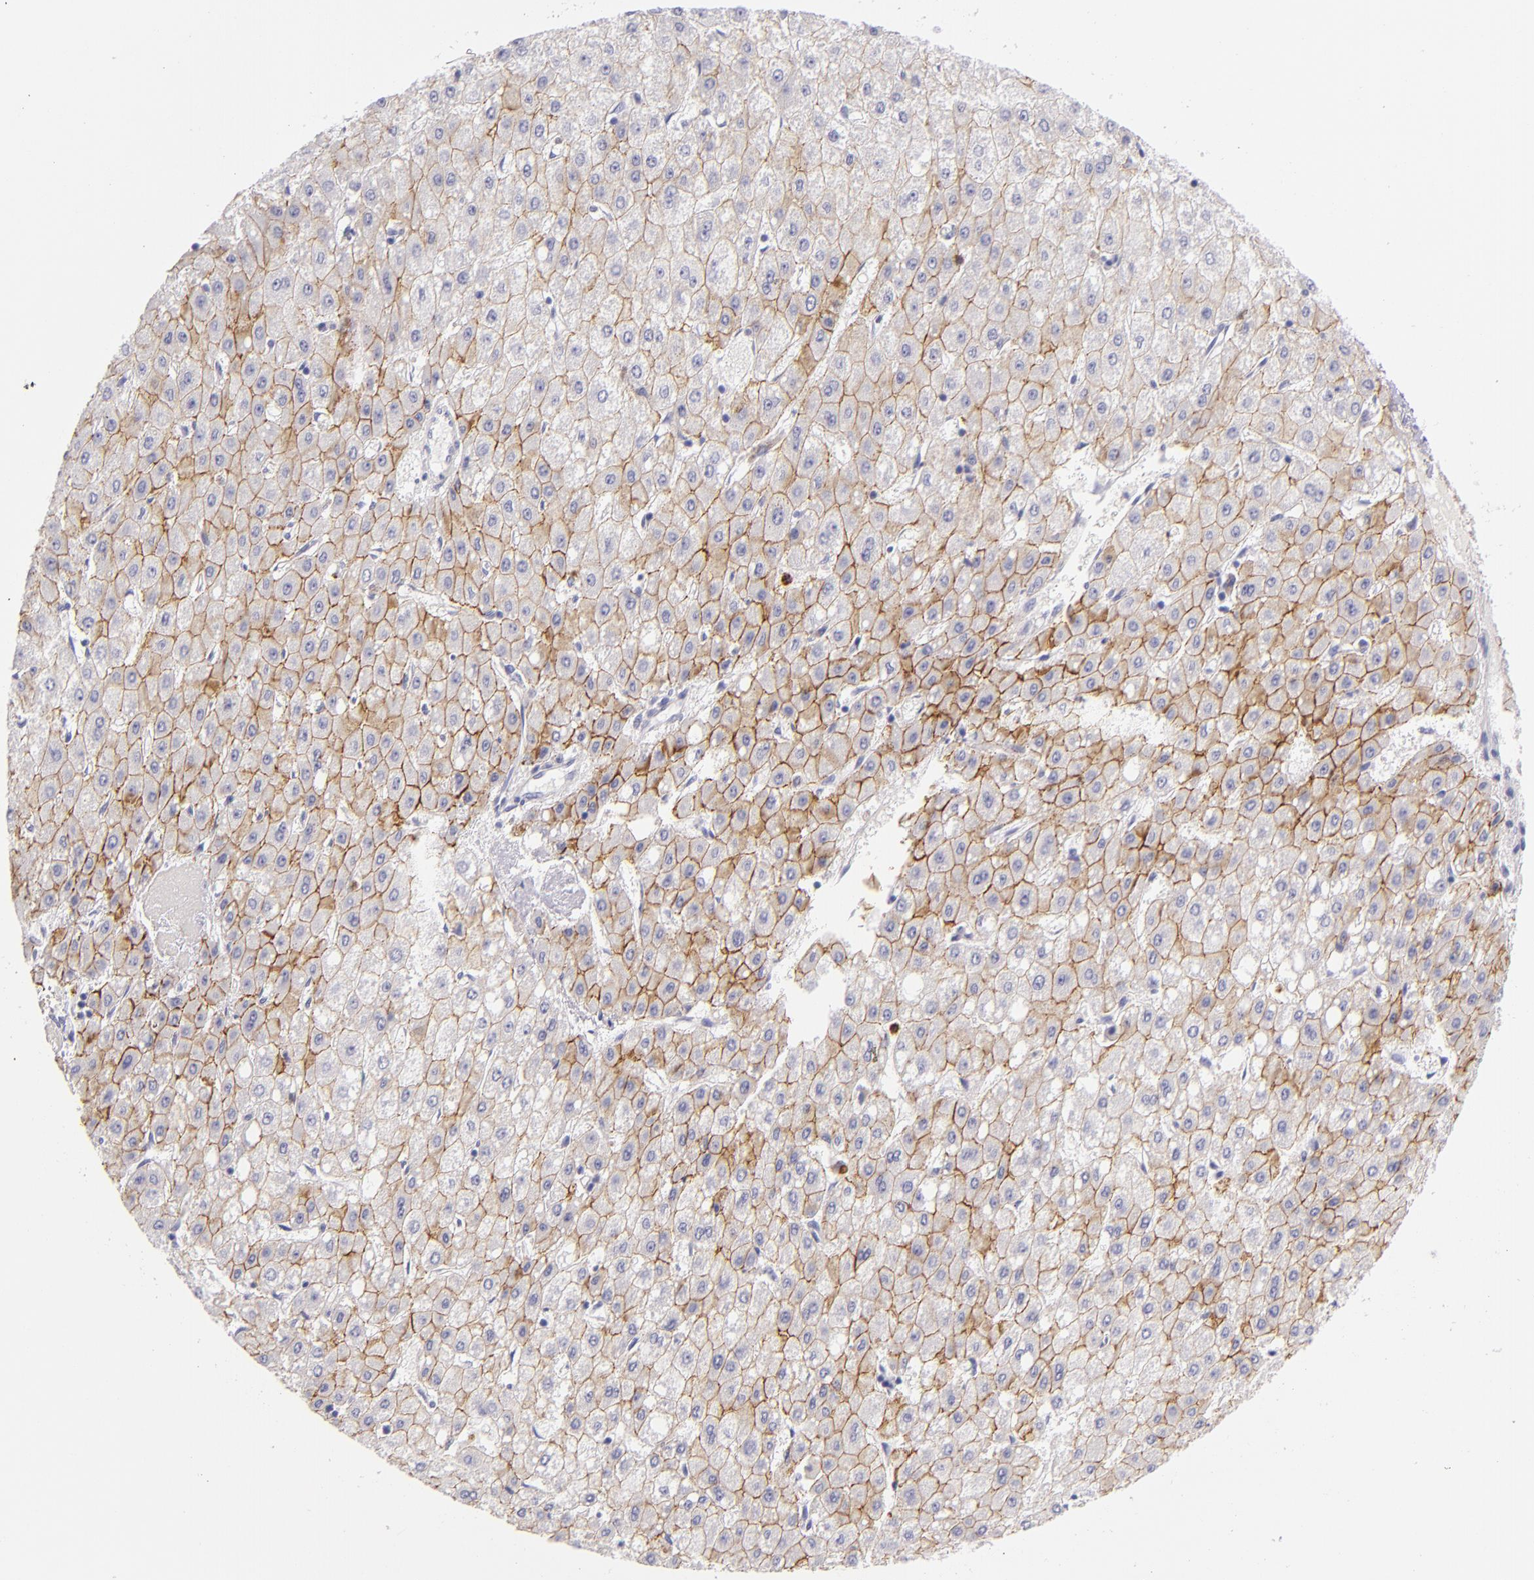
{"staining": {"intensity": "moderate", "quantity": ">75%", "location": "cytoplasmic/membranous"}, "tissue": "liver cancer", "cell_type": "Tumor cells", "image_type": "cancer", "snomed": [{"axis": "morphology", "description": "Carcinoma, Hepatocellular, NOS"}, {"axis": "topography", "description": "Liver"}], "caption": "The immunohistochemical stain shows moderate cytoplasmic/membranous staining in tumor cells of liver cancer (hepatocellular carcinoma) tissue.", "gene": "CDH3", "patient": {"sex": "female", "age": 52}}